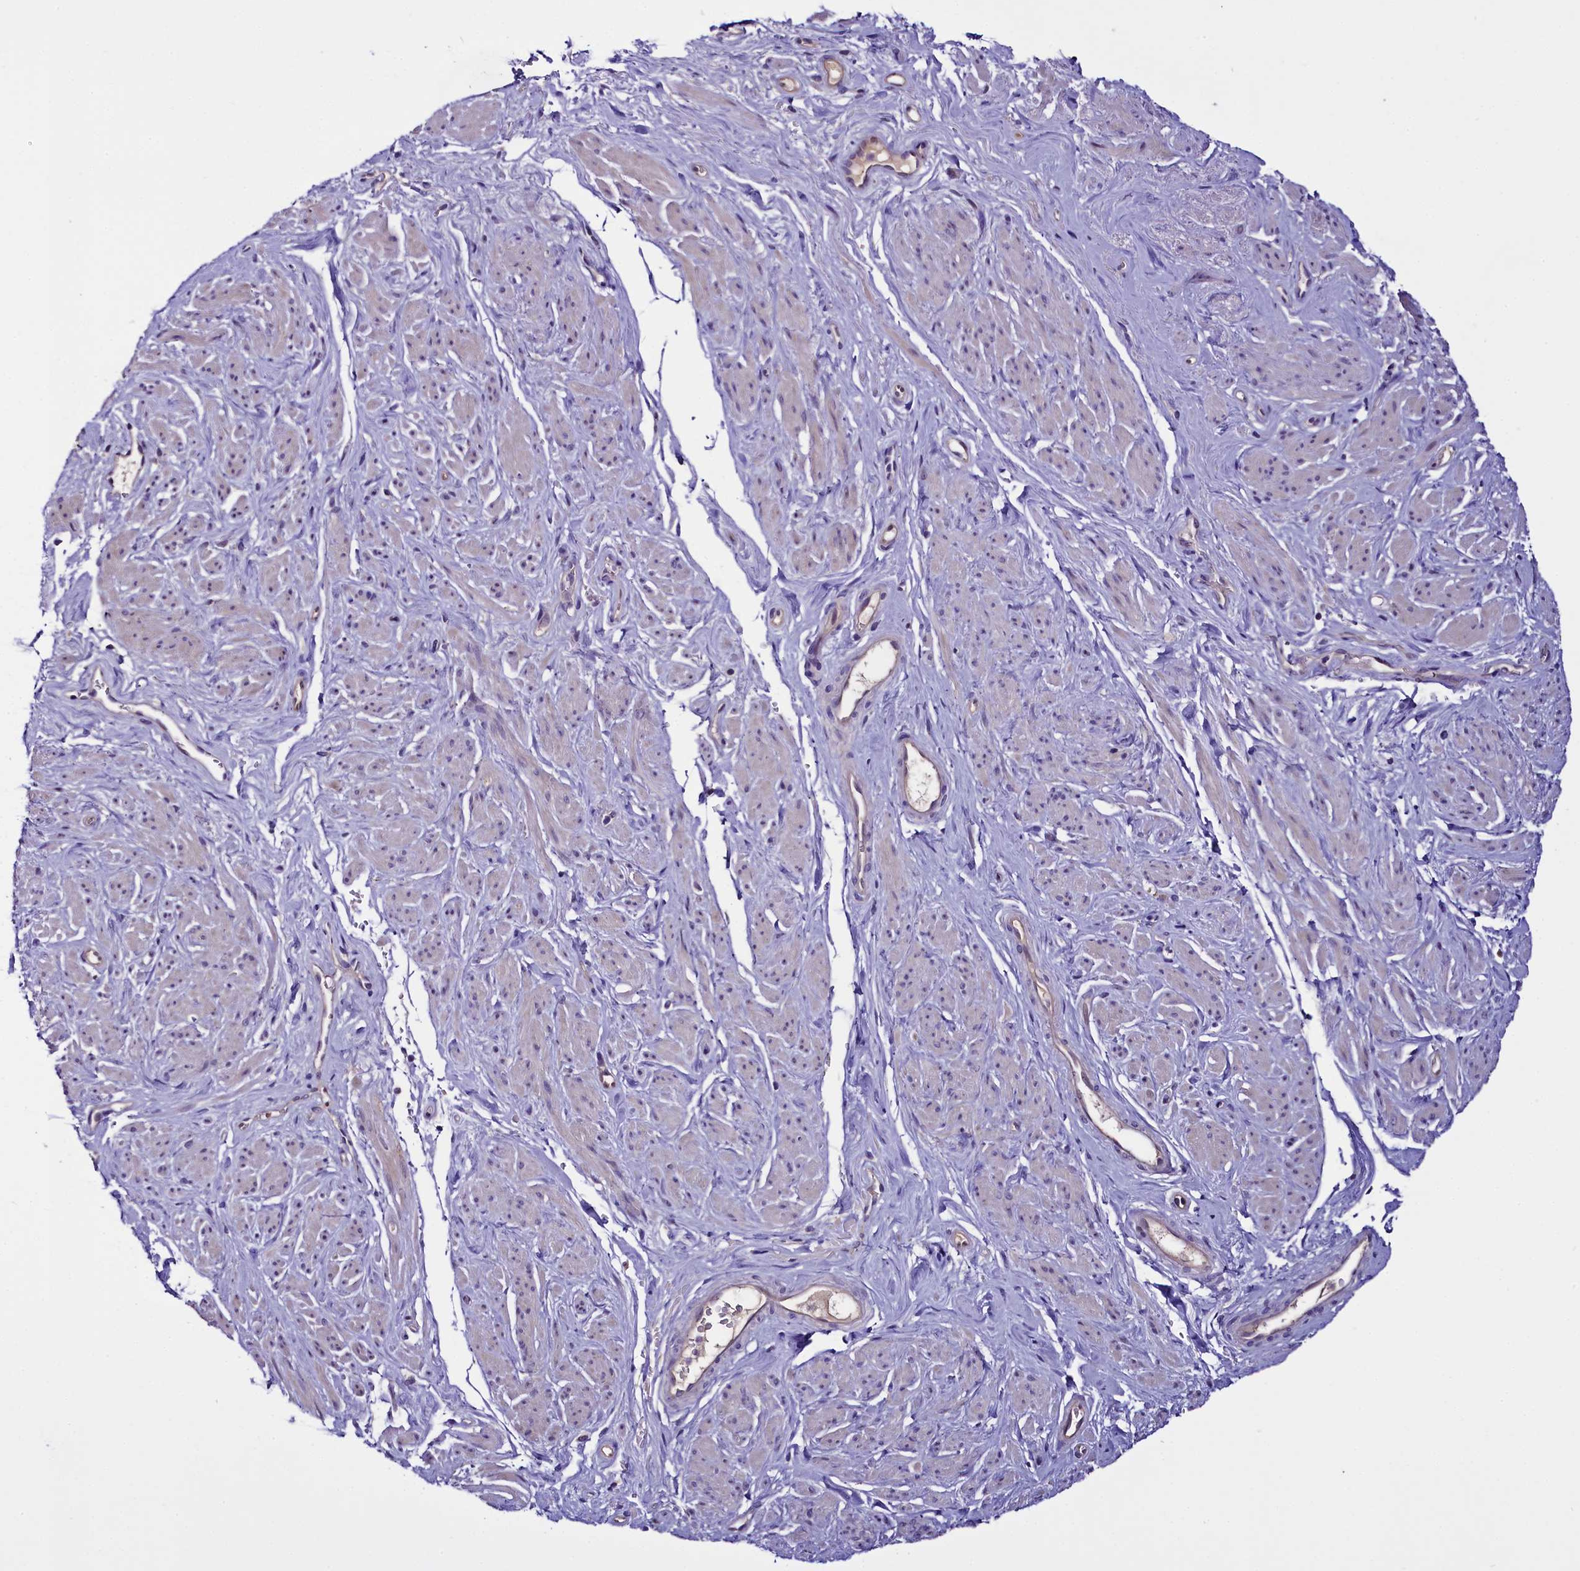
{"staining": {"intensity": "negative", "quantity": "none", "location": "none"}, "tissue": "smooth muscle", "cell_type": "Smooth muscle cells", "image_type": "normal", "snomed": [{"axis": "morphology", "description": "Normal tissue, NOS"}, {"axis": "topography", "description": "Smooth muscle"}, {"axis": "topography", "description": "Peripheral nerve tissue"}], "caption": "Immunohistochemistry (IHC) micrograph of normal human smooth muscle stained for a protein (brown), which shows no positivity in smooth muscle cells. (Stains: DAB (3,3'-diaminobenzidine) IHC with hematoxylin counter stain, Microscopy: brightfield microscopy at high magnification).", "gene": "C9orf40", "patient": {"sex": "male", "age": 69}}